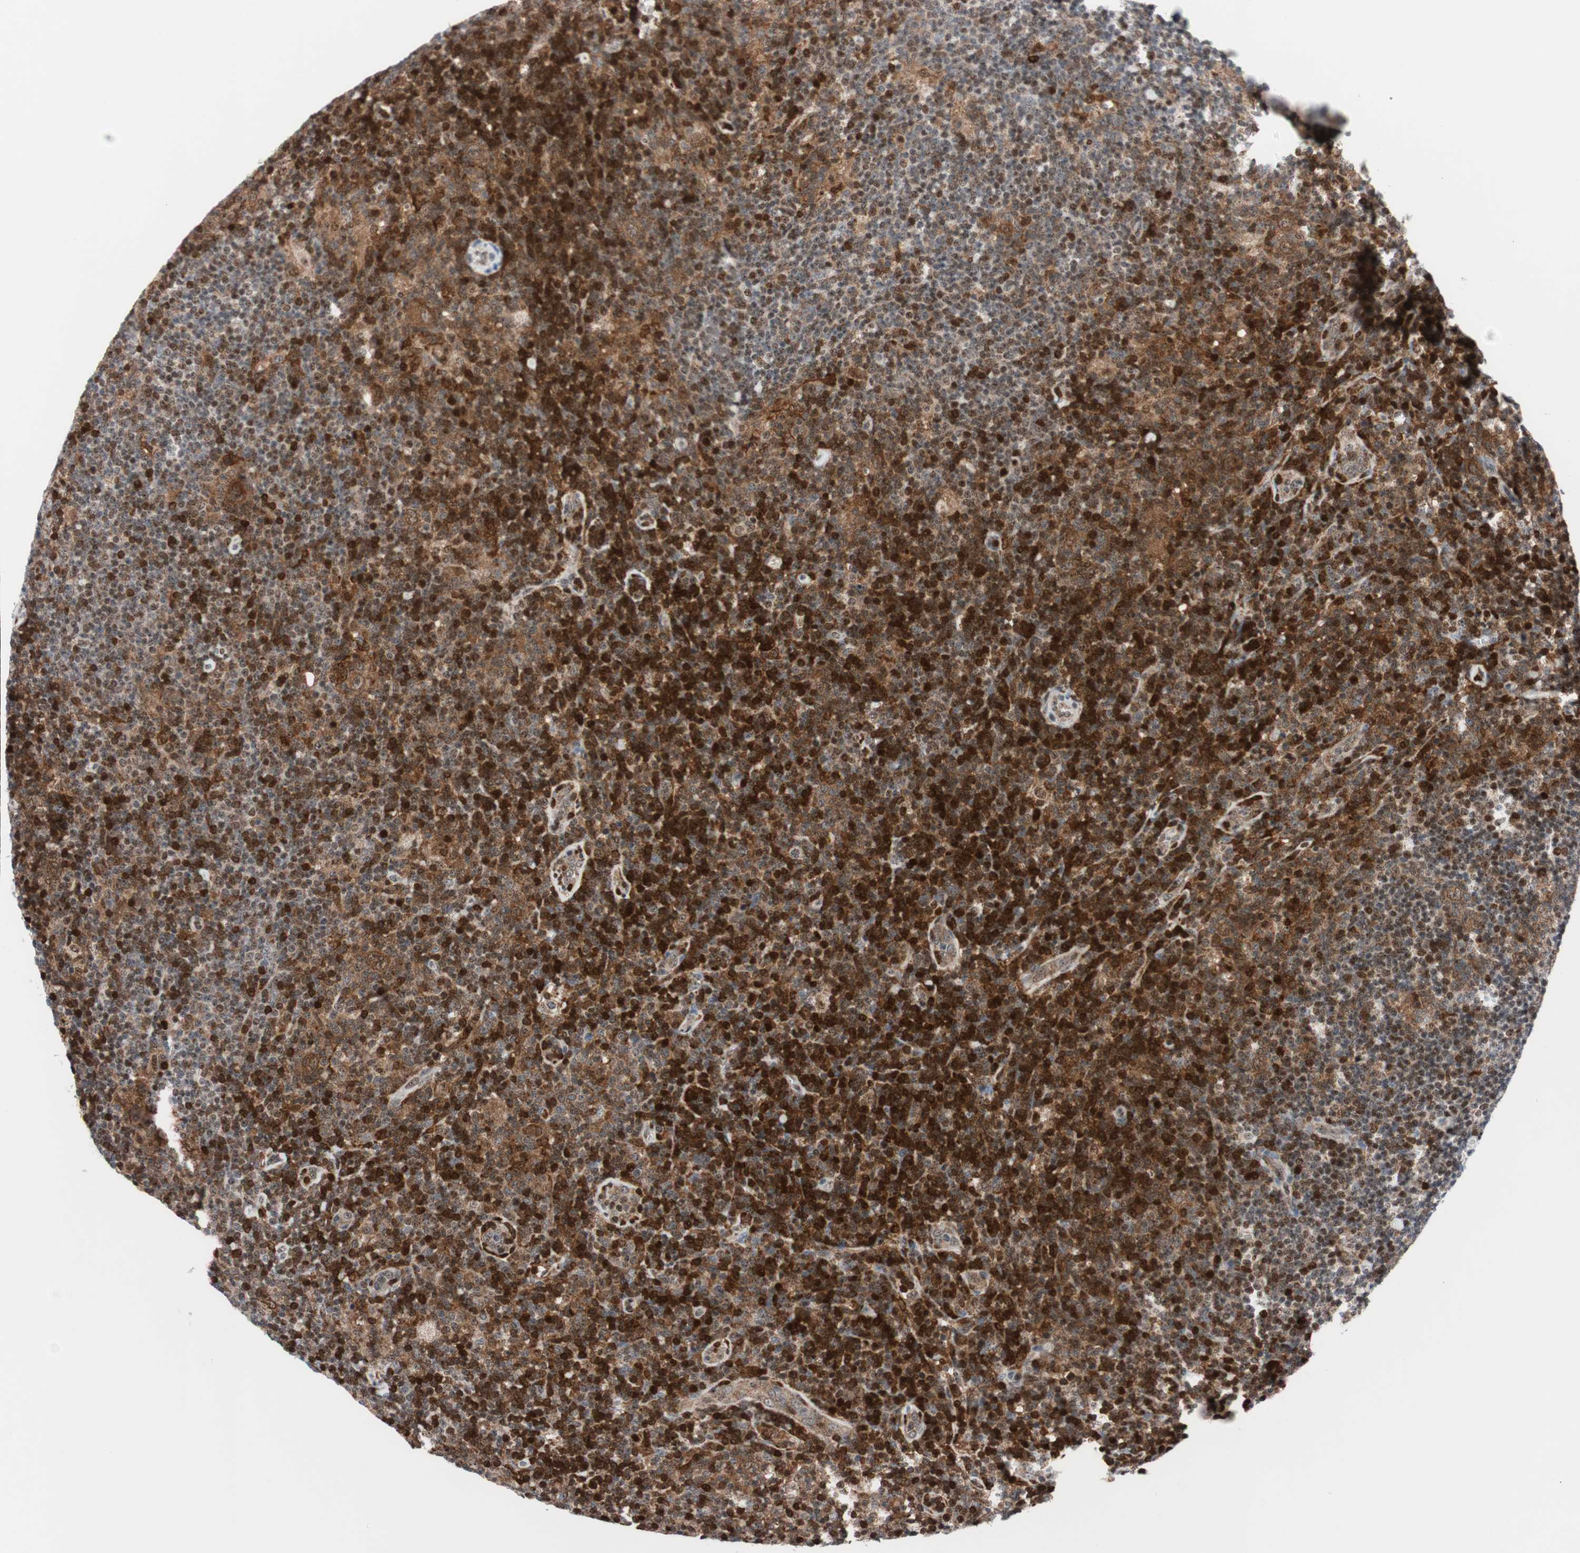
{"staining": {"intensity": "moderate", "quantity": ">75%", "location": "cytoplasmic/membranous"}, "tissue": "lymphoma", "cell_type": "Tumor cells", "image_type": "cancer", "snomed": [{"axis": "morphology", "description": "Hodgkin's disease, NOS"}, {"axis": "topography", "description": "Lymph node"}], "caption": "Brown immunohistochemical staining in human Hodgkin's disease demonstrates moderate cytoplasmic/membranous staining in approximately >75% of tumor cells.", "gene": "RGS10", "patient": {"sex": "female", "age": 57}}